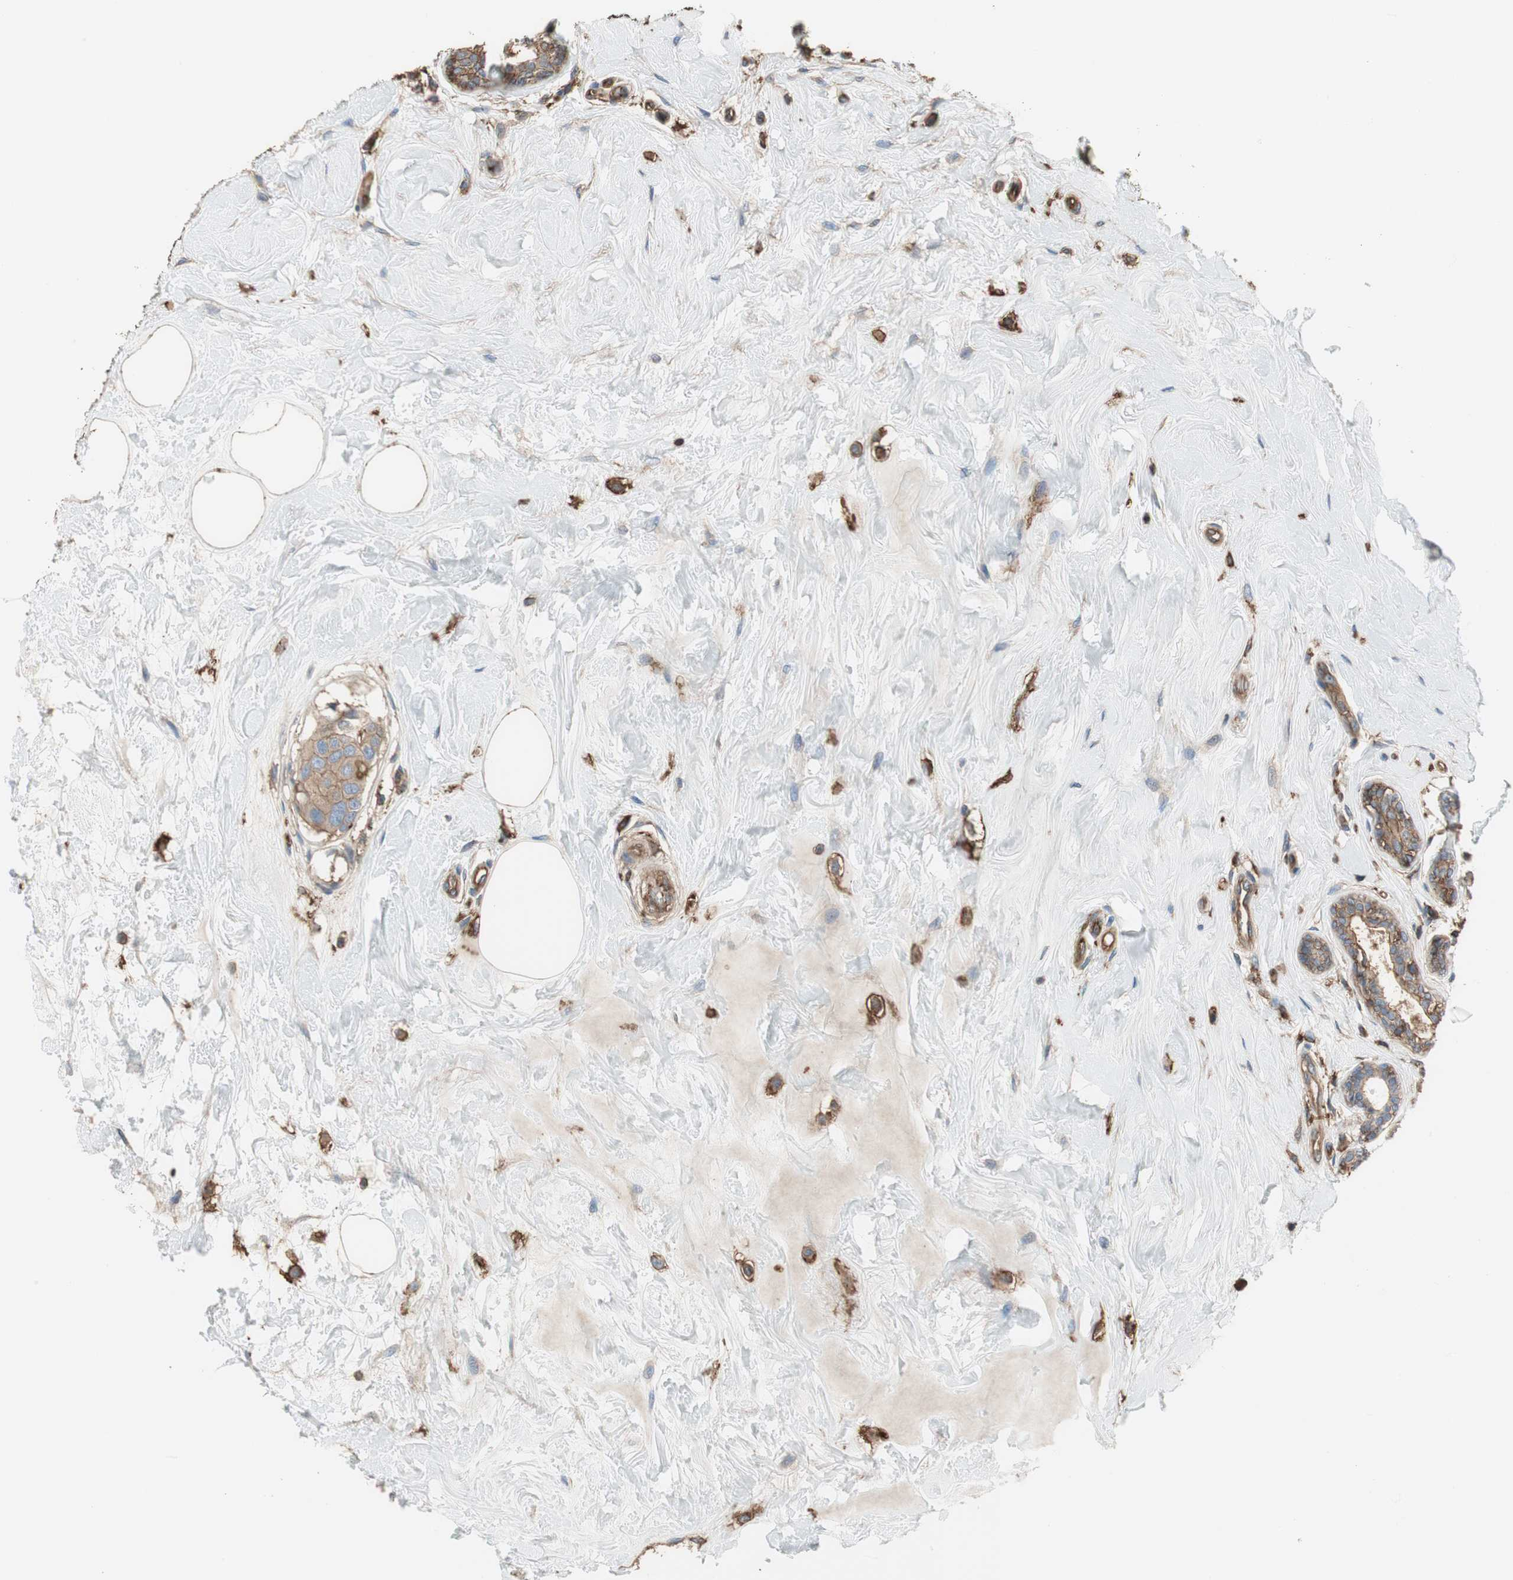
{"staining": {"intensity": "moderate", "quantity": ">75%", "location": "cytoplasmic/membranous"}, "tissue": "breast cancer", "cell_type": "Tumor cells", "image_type": "cancer", "snomed": [{"axis": "morphology", "description": "Normal tissue, NOS"}, {"axis": "morphology", "description": "Duct carcinoma"}, {"axis": "topography", "description": "Breast"}], "caption": "Breast cancer stained with DAB (3,3'-diaminobenzidine) IHC displays medium levels of moderate cytoplasmic/membranous staining in about >75% of tumor cells. (DAB IHC with brightfield microscopy, high magnification).", "gene": "IL1RL1", "patient": {"sex": "female", "age": 39}}